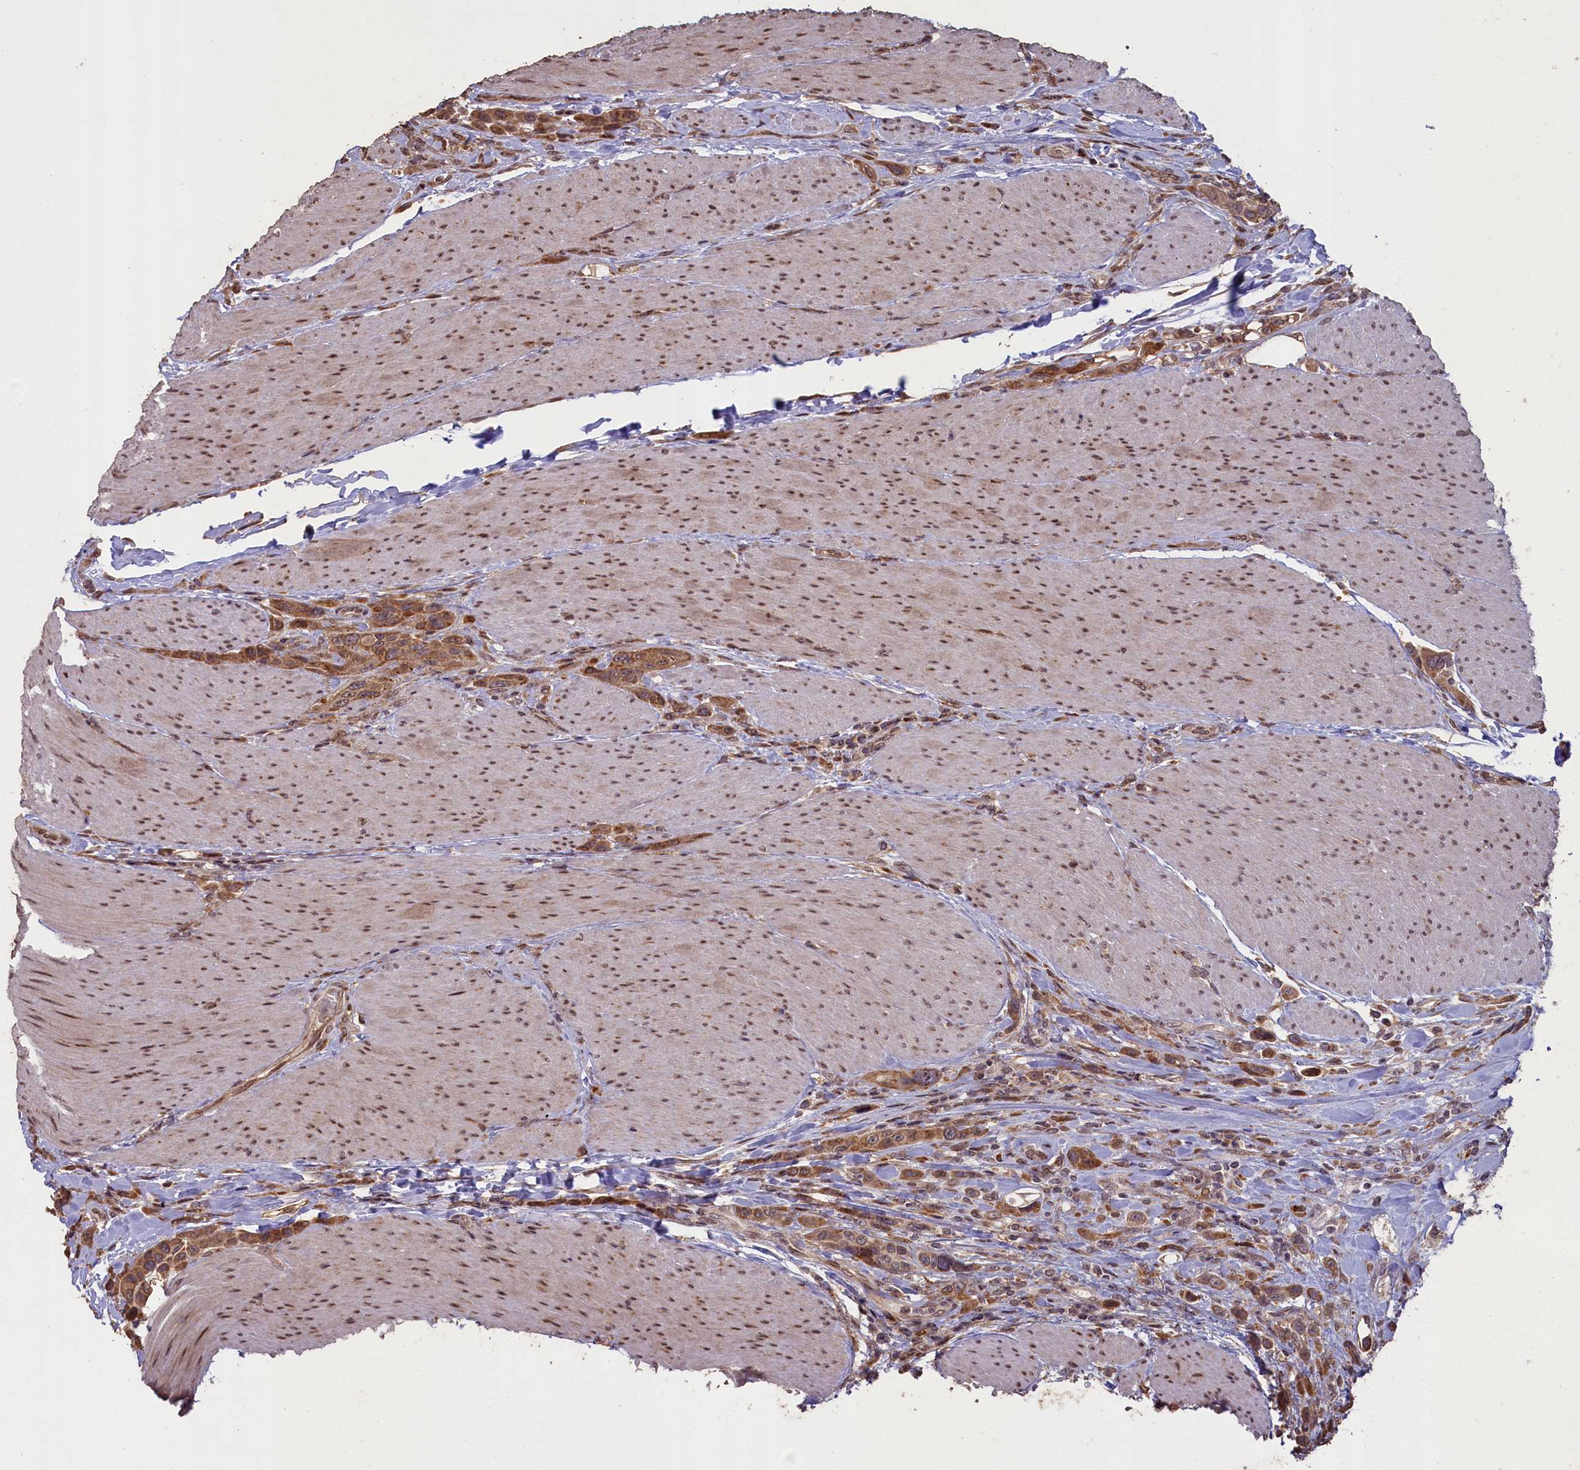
{"staining": {"intensity": "moderate", "quantity": ">75%", "location": "cytoplasmic/membranous"}, "tissue": "urothelial cancer", "cell_type": "Tumor cells", "image_type": "cancer", "snomed": [{"axis": "morphology", "description": "Urothelial carcinoma, High grade"}, {"axis": "topography", "description": "Urinary bladder"}], "caption": "Immunohistochemical staining of urothelial carcinoma (high-grade) shows medium levels of moderate cytoplasmic/membranous positivity in approximately >75% of tumor cells.", "gene": "SLC38A7", "patient": {"sex": "male", "age": 50}}